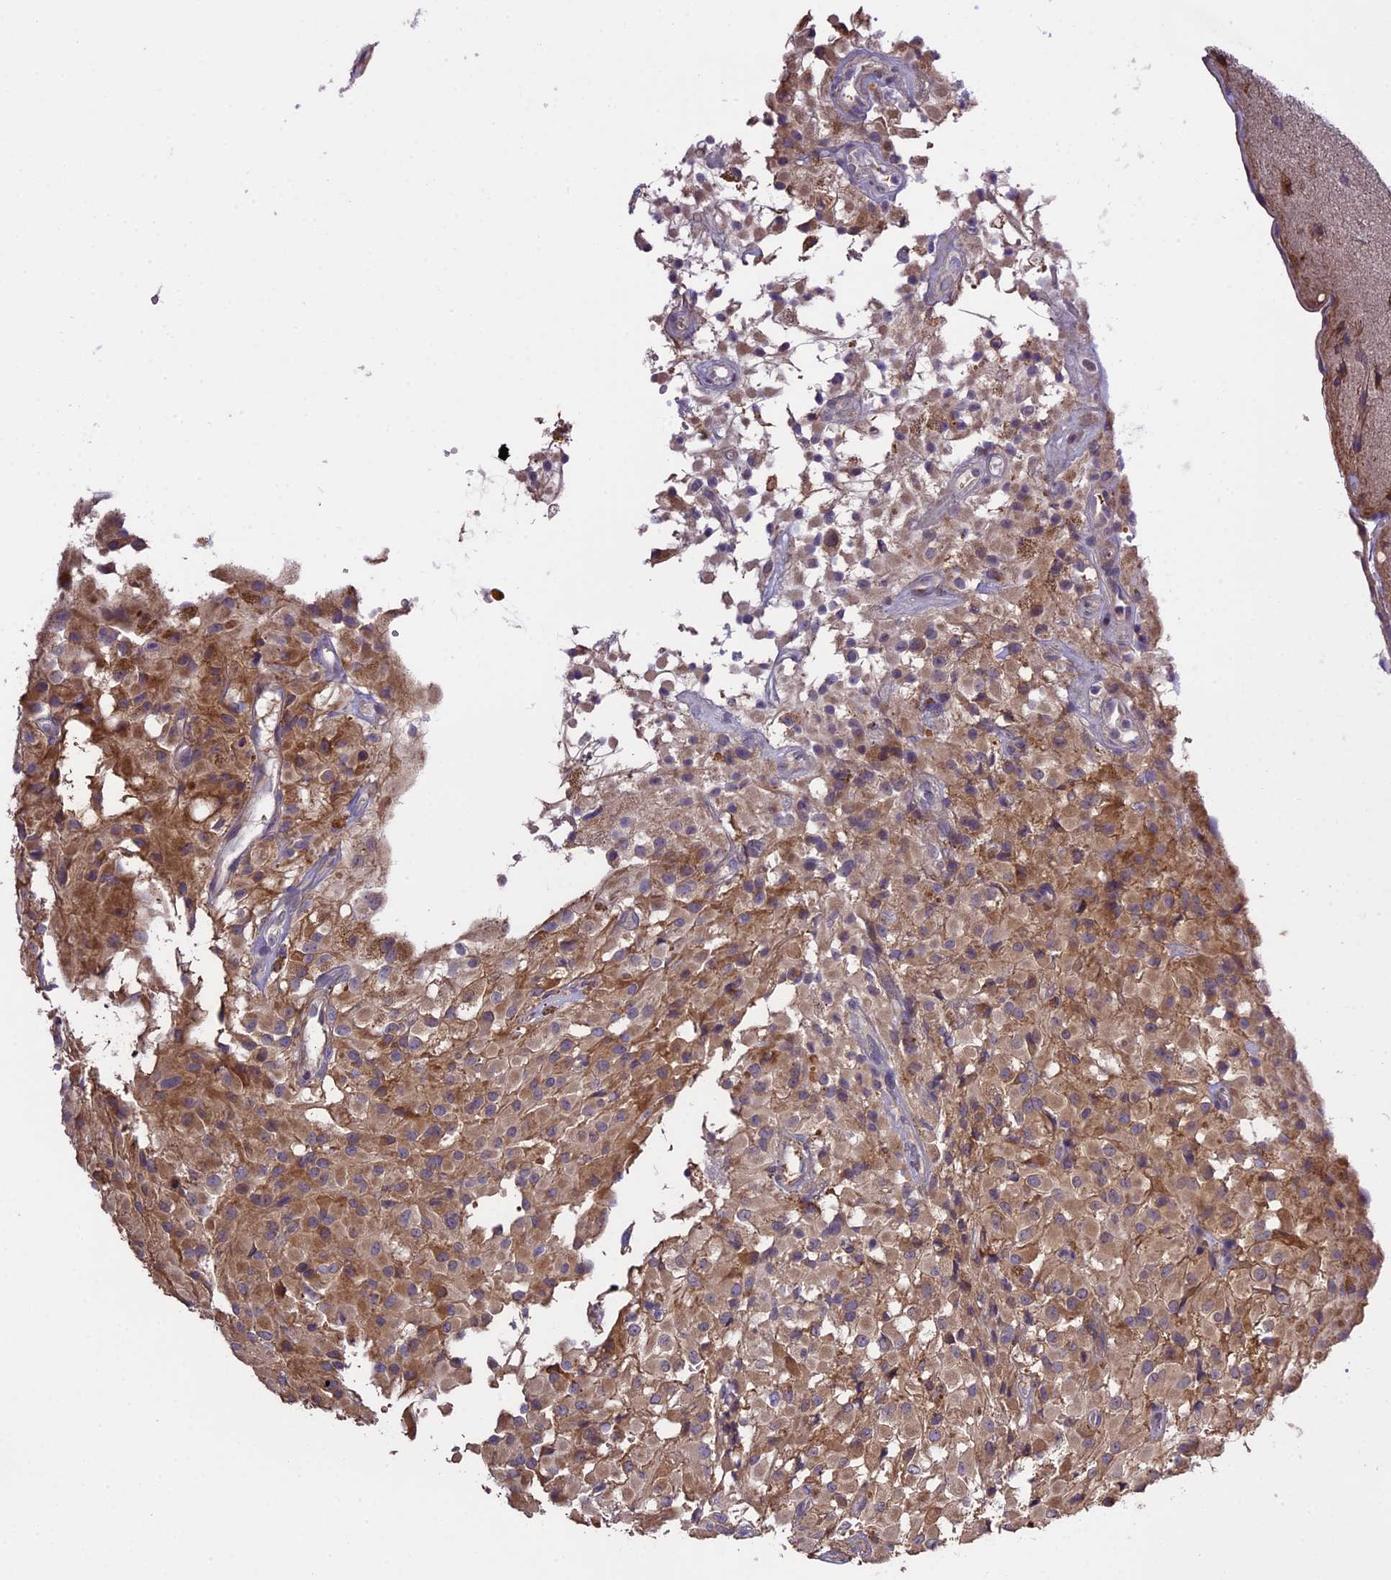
{"staining": {"intensity": "moderate", "quantity": "25%-75%", "location": "cytoplasmic/membranous"}, "tissue": "glioma", "cell_type": "Tumor cells", "image_type": "cancer", "snomed": [{"axis": "morphology", "description": "Glioma, malignant, High grade"}, {"axis": "topography", "description": "Brain"}], "caption": "This is an image of immunohistochemistry staining of glioma, which shows moderate staining in the cytoplasmic/membranous of tumor cells.", "gene": "ABCC10", "patient": {"sex": "female", "age": 59}}